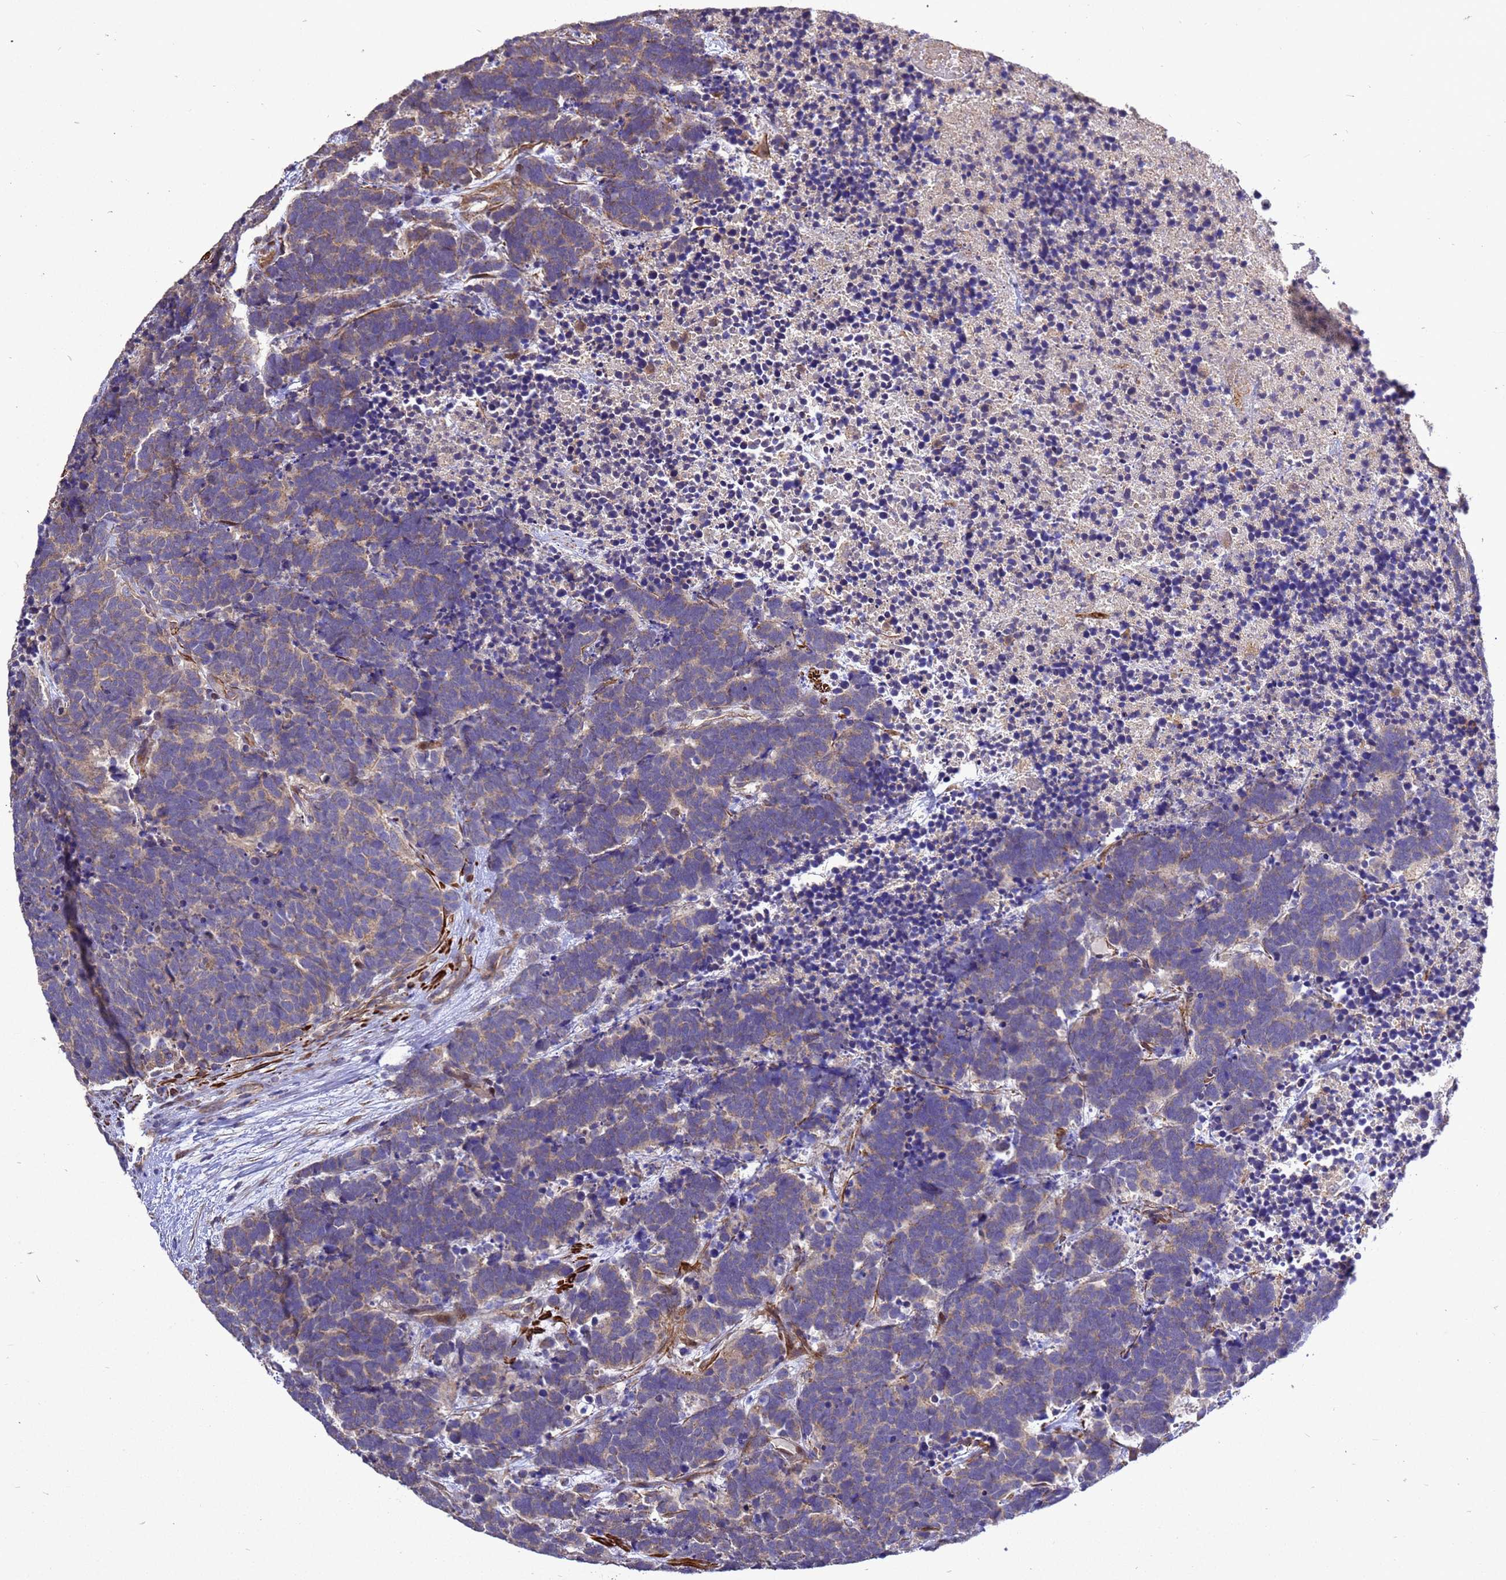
{"staining": {"intensity": "weak", "quantity": ">75%", "location": "cytoplasmic/membranous"}, "tissue": "carcinoid", "cell_type": "Tumor cells", "image_type": "cancer", "snomed": [{"axis": "morphology", "description": "Carcinoma, NOS"}, {"axis": "morphology", "description": "Carcinoid, malignant, NOS"}, {"axis": "topography", "description": "Urinary bladder"}], "caption": "This micrograph displays carcinoid stained with immunohistochemistry (IHC) to label a protein in brown. The cytoplasmic/membranous of tumor cells show weak positivity for the protein. Nuclei are counter-stained blue.", "gene": "RSPRY1", "patient": {"sex": "male", "age": 57}}